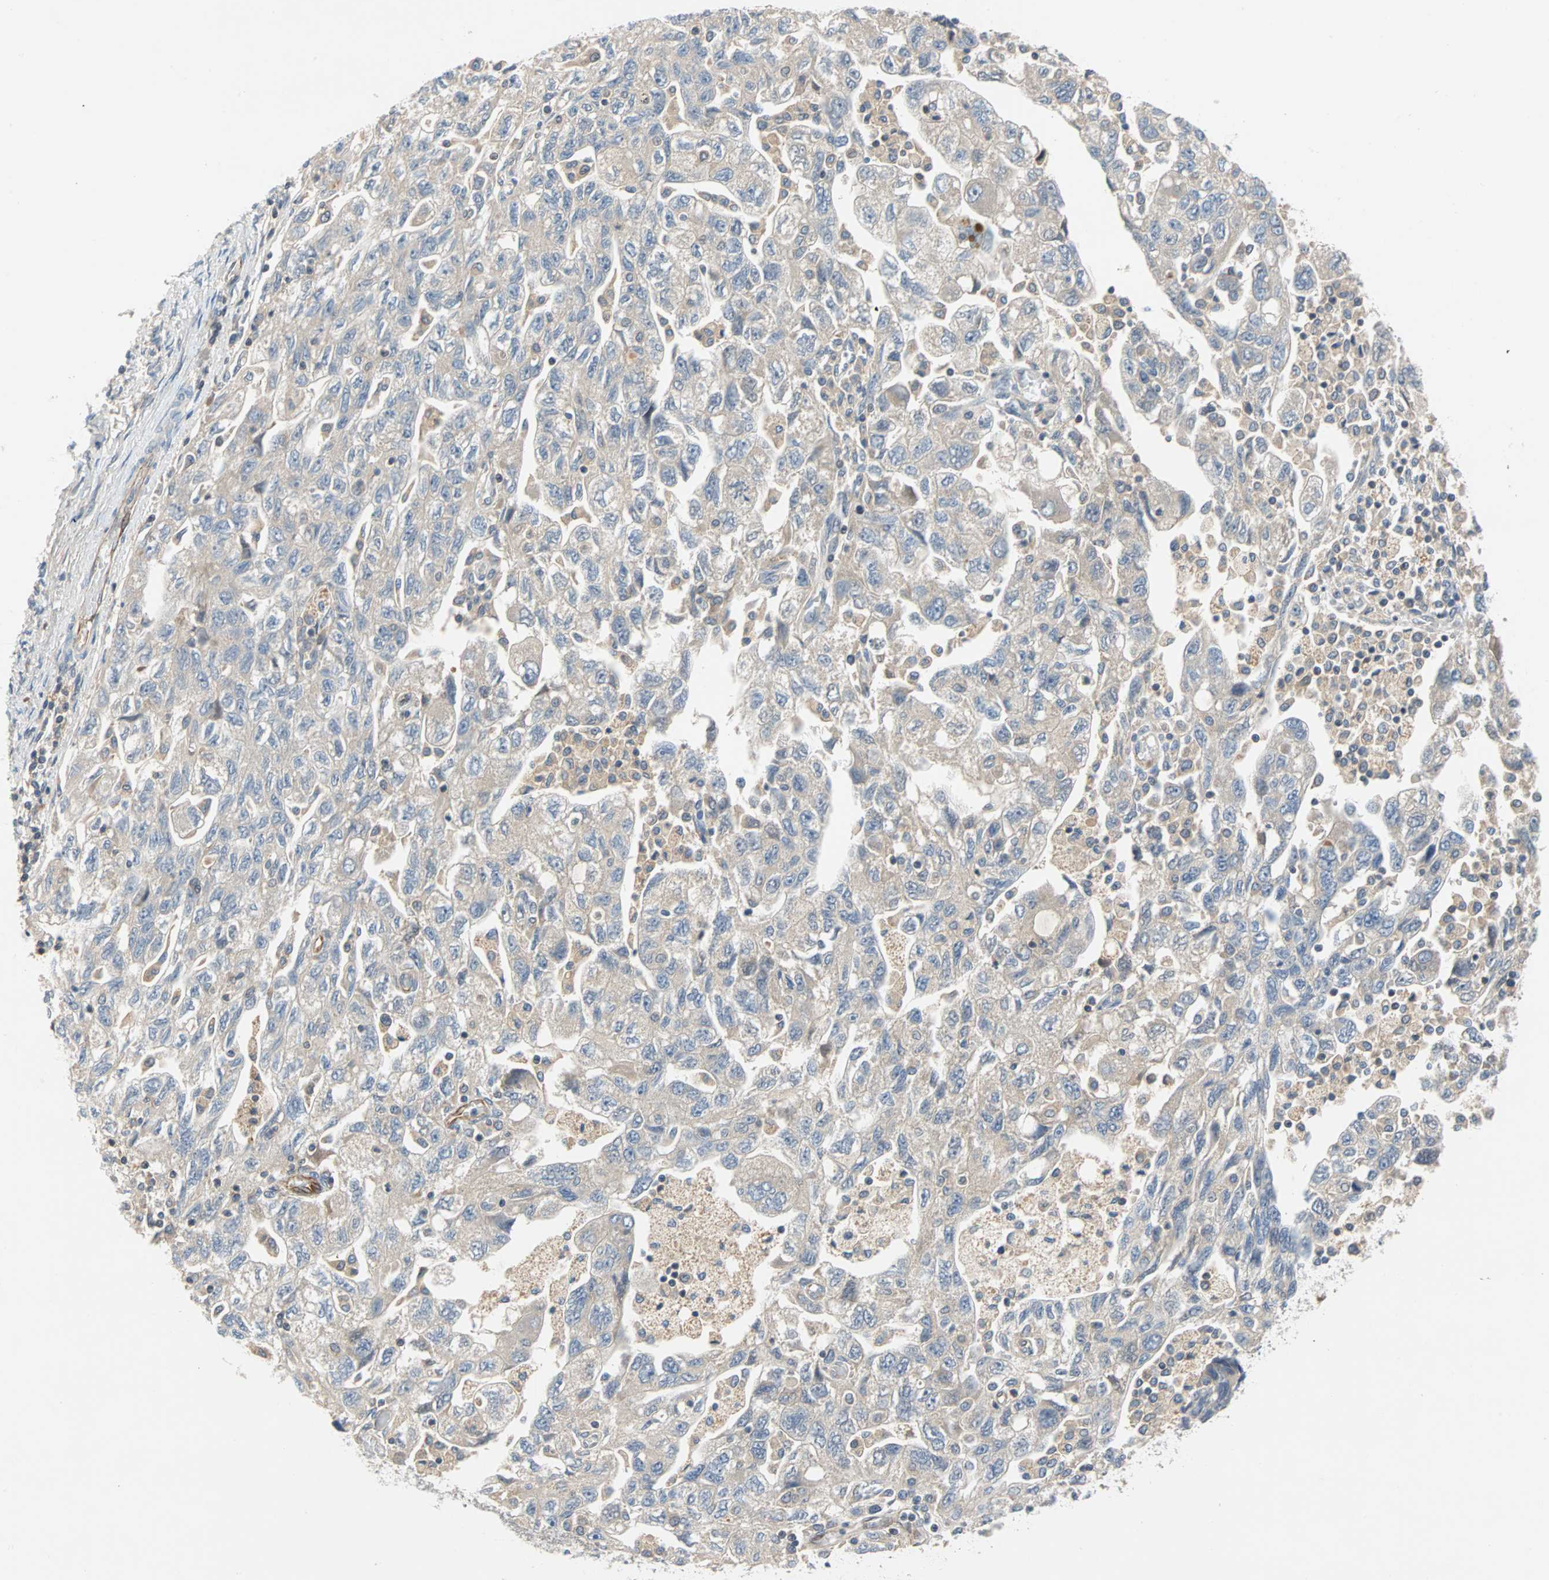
{"staining": {"intensity": "negative", "quantity": "none", "location": "none"}, "tissue": "ovarian cancer", "cell_type": "Tumor cells", "image_type": "cancer", "snomed": [{"axis": "morphology", "description": "Carcinoma, NOS"}, {"axis": "morphology", "description": "Cystadenocarcinoma, serous, NOS"}, {"axis": "topography", "description": "Ovary"}], "caption": "Histopathology image shows no protein positivity in tumor cells of ovarian carcinoma tissue. (DAB immunohistochemistry with hematoxylin counter stain).", "gene": "MAP4K1", "patient": {"sex": "female", "age": 69}}